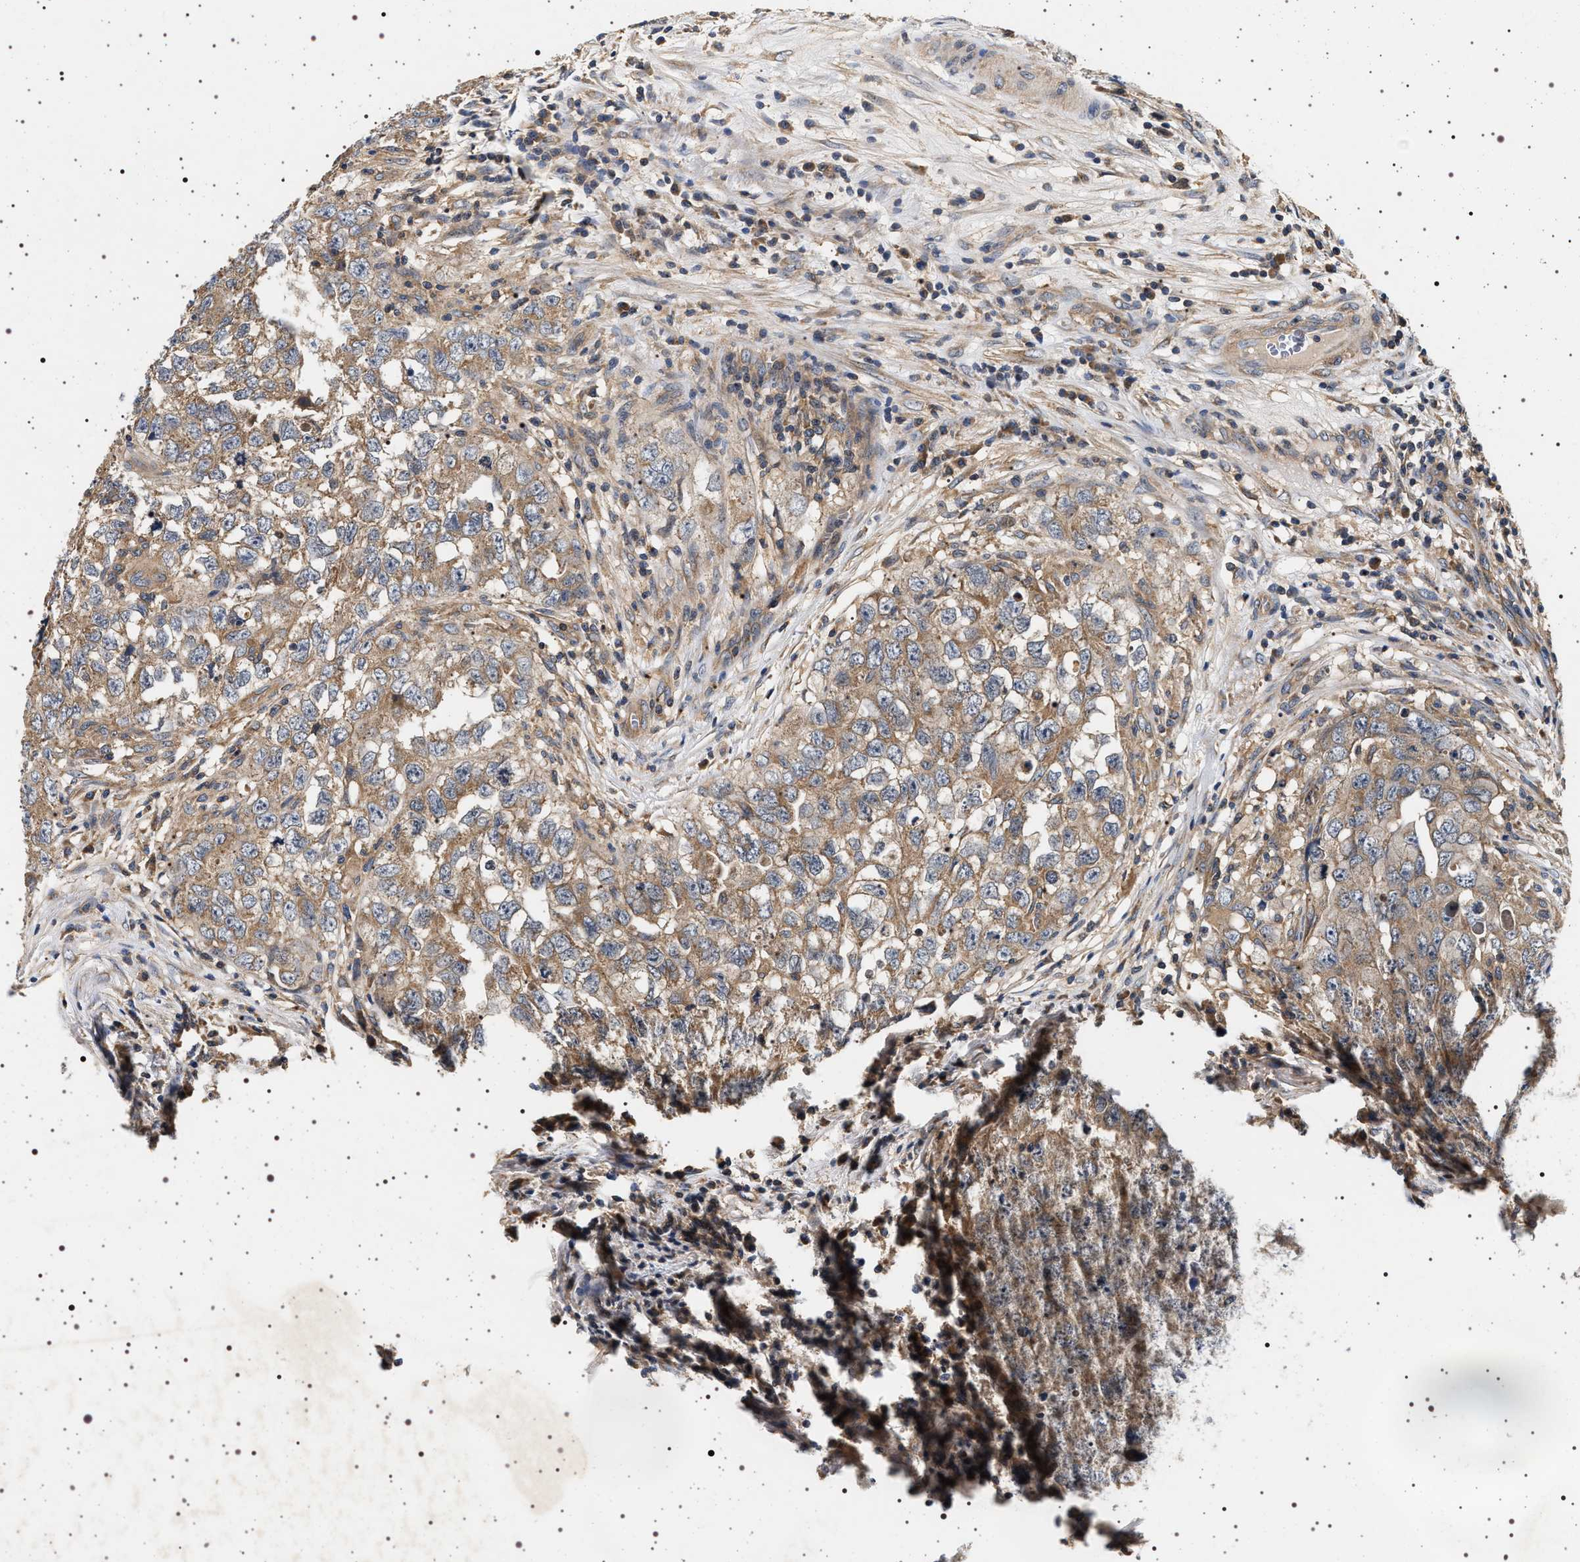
{"staining": {"intensity": "moderate", "quantity": ">75%", "location": "cytoplasmic/membranous"}, "tissue": "testis cancer", "cell_type": "Tumor cells", "image_type": "cancer", "snomed": [{"axis": "morphology", "description": "Seminoma, NOS"}, {"axis": "morphology", "description": "Carcinoma, Embryonal, NOS"}, {"axis": "topography", "description": "Testis"}], "caption": "DAB (3,3'-diaminobenzidine) immunohistochemical staining of testis cancer (embryonal carcinoma) exhibits moderate cytoplasmic/membranous protein positivity in about >75% of tumor cells.", "gene": "DCBLD2", "patient": {"sex": "male", "age": 43}}